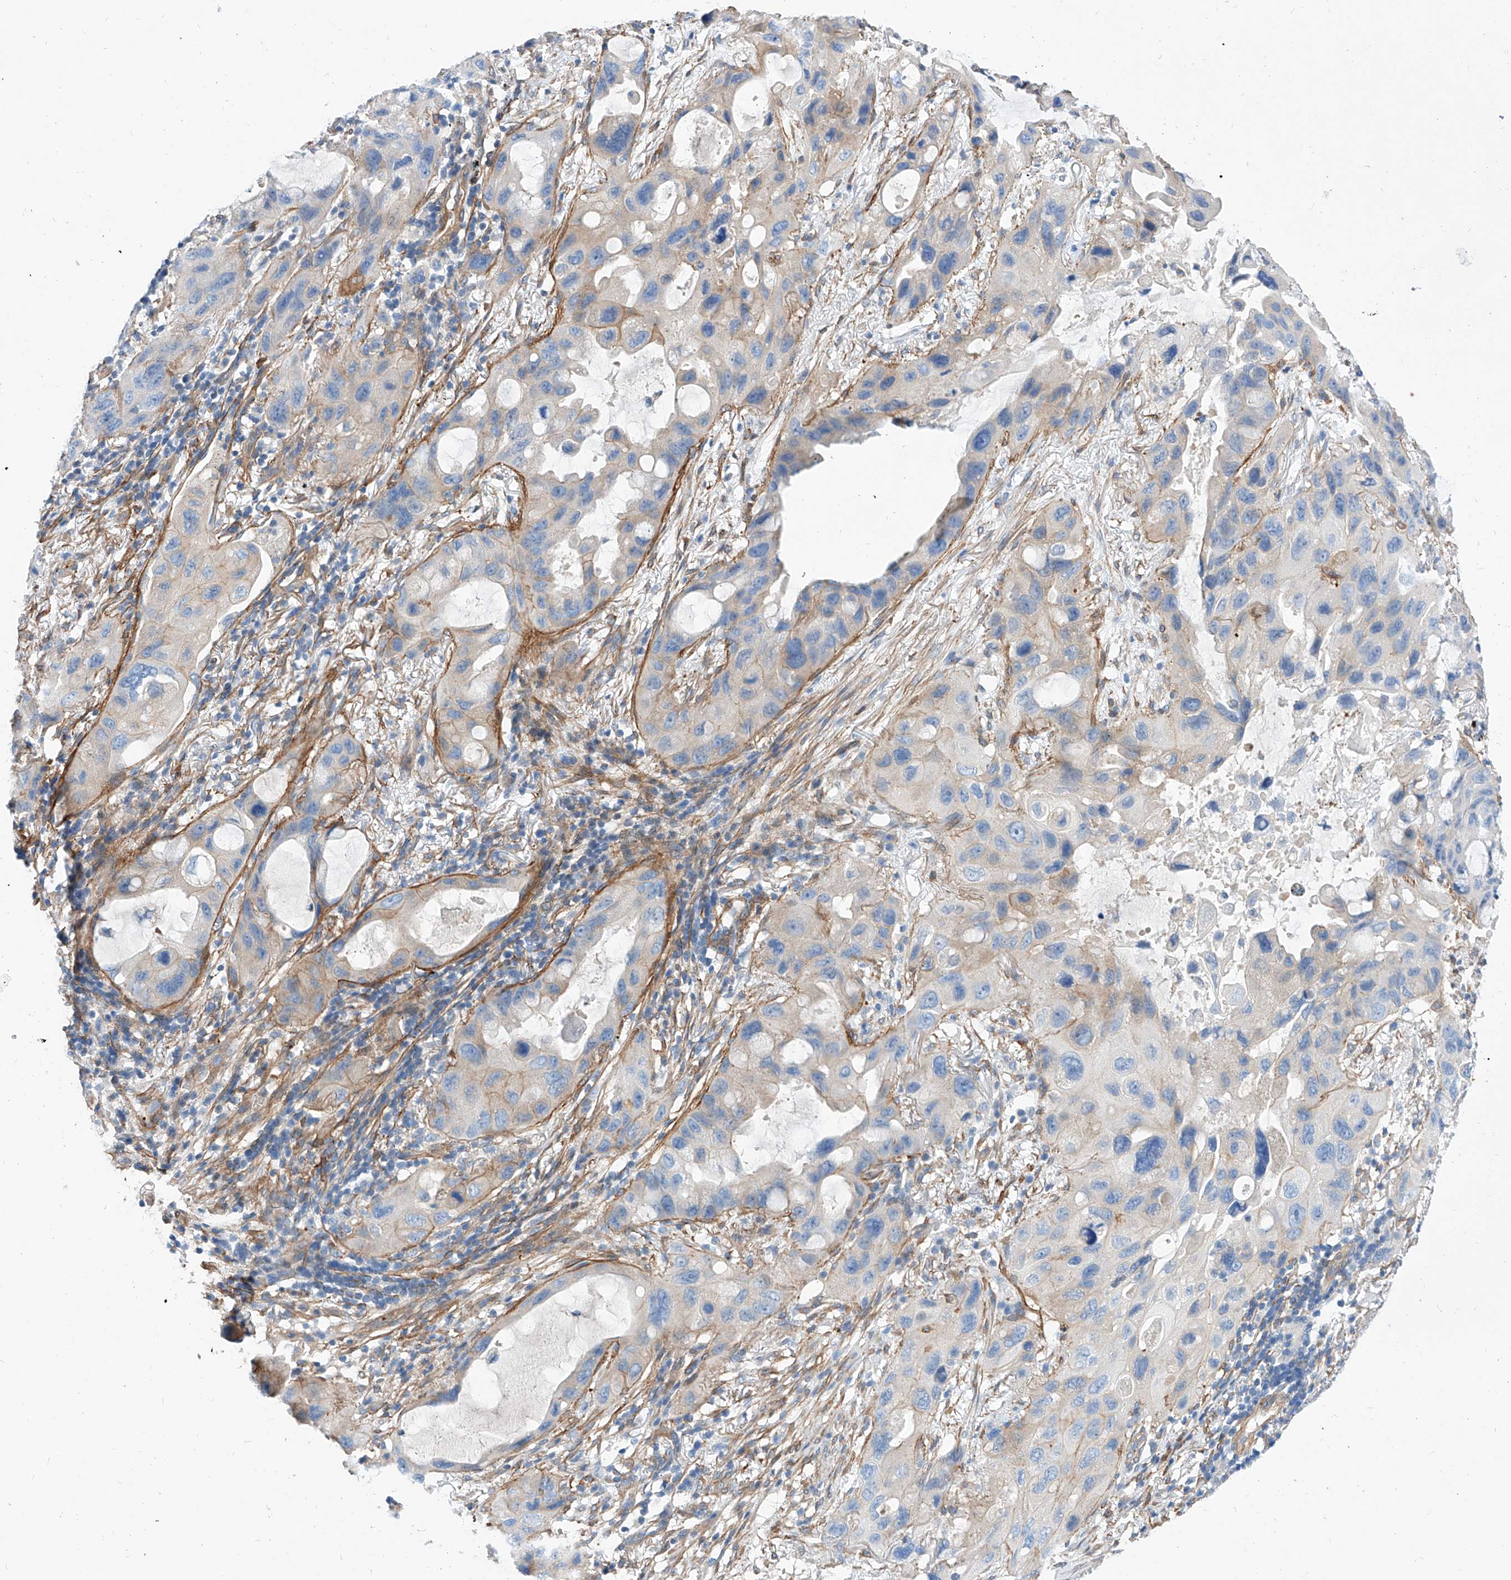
{"staining": {"intensity": "moderate", "quantity": "<25%", "location": "cytoplasmic/membranous"}, "tissue": "lung cancer", "cell_type": "Tumor cells", "image_type": "cancer", "snomed": [{"axis": "morphology", "description": "Squamous cell carcinoma, NOS"}, {"axis": "topography", "description": "Lung"}], "caption": "High-magnification brightfield microscopy of lung squamous cell carcinoma stained with DAB (3,3'-diaminobenzidine) (brown) and counterstained with hematoxylin (blue). tumor cells exhibit moderate cytoplasmic/membranous positivity is present in about<25% of cells.", "gene": "TAS2R60", "patient": {"sex": "female", "age": 73}}